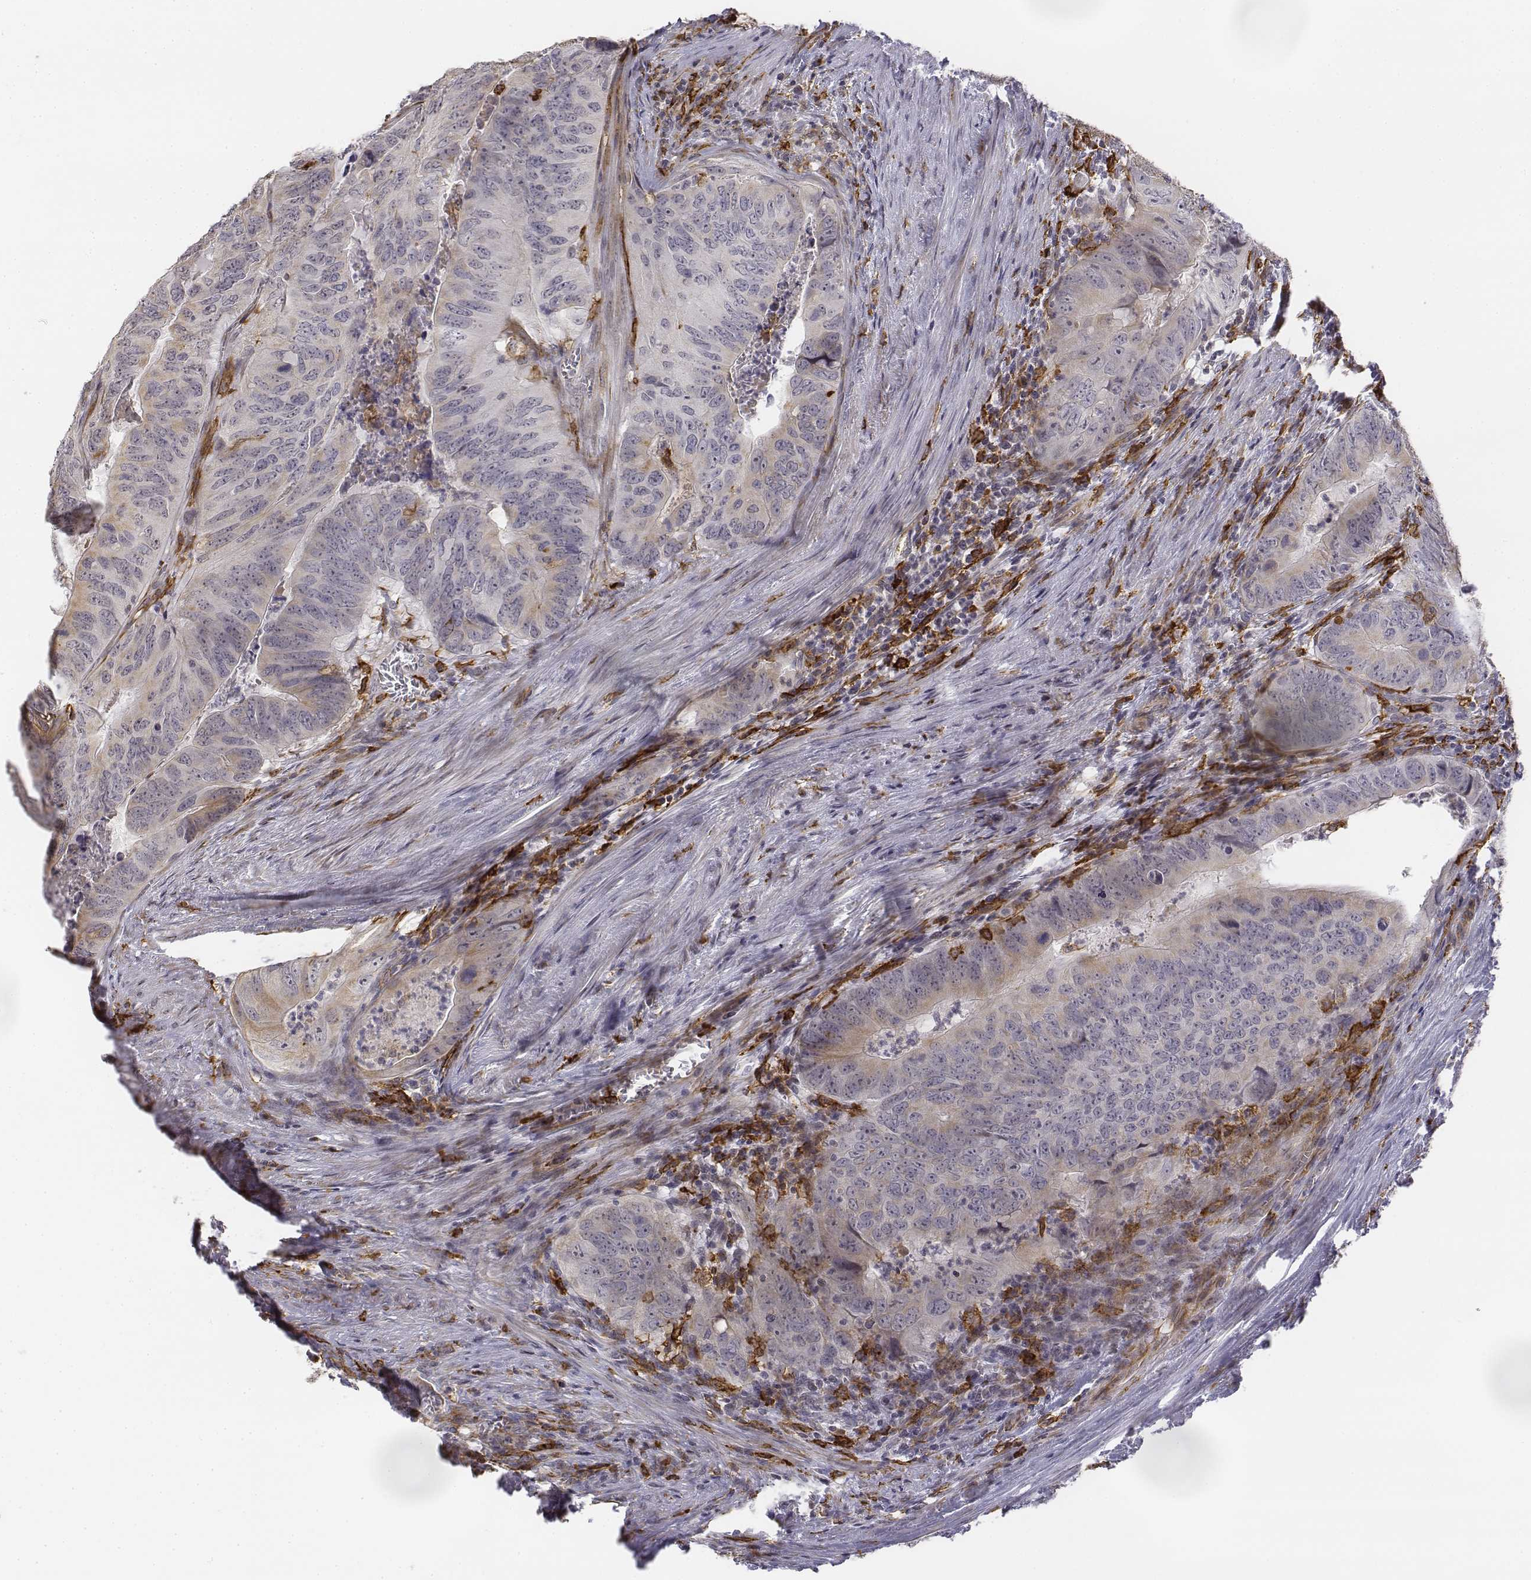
{"staining": {"intensity": "weak", "quantity": "<25%", "location": "cytoplasmic/membranous"}, "tissue": "colorectal cancer", "cell_type": "Tumor cells", "image_type": "cancer", "snomed": [{"axis": "morphology", "description": "Adenocarcinoma, NOS"}, {"axis": "topography", "description": "Colon"}], "caption": "Immunohistochemical staining of colorectal cancer (adenocarcinoma) reveals no significant staining in tumor cells.", "gene": "CD14", "patient": {"sex": "male", "age": 79}}